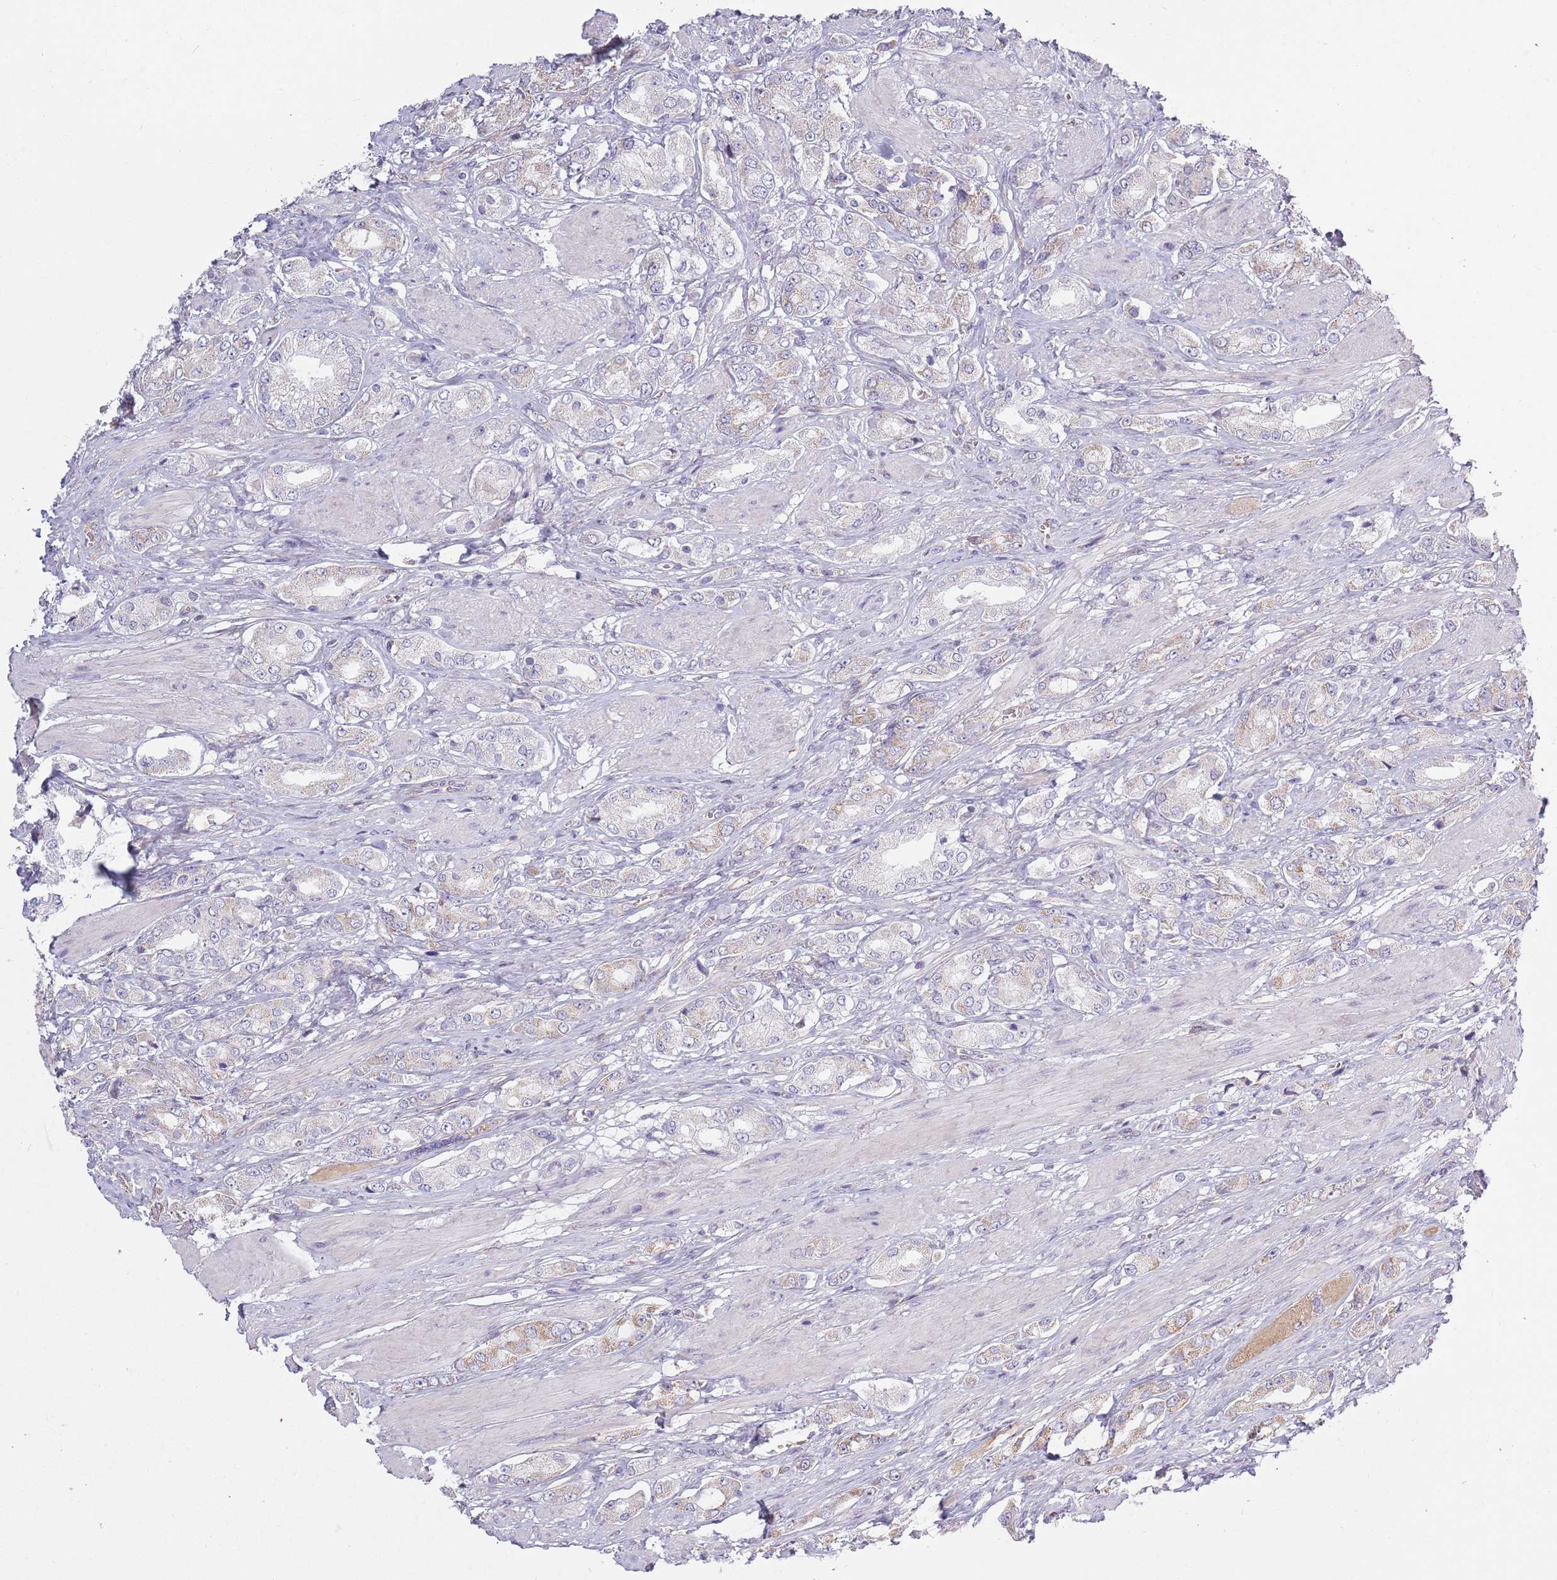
{"staining": {"intensity": "weak", "quantity": "<25%", "location": "cytoplasmic/membranous"}, "tissue": "prostate cancer", "cell_type": "Tumor cells", "image_type": "cancer", "snomed": [{"axis": "morphology", "description": "Adenocarcinoma, High grade"}, {"axis": "topography", "description": "Prostate and seminal vesicle, NOS"}], "caption": "Immunohistochemical staining of prostate high-grade adenocarcinoma demonstrates no significant expression in tumor cells. (IHC, brightfield microscopy, high magnification).", "gene": "COQ5", "patient": {"sex": "male", "age": 64}}